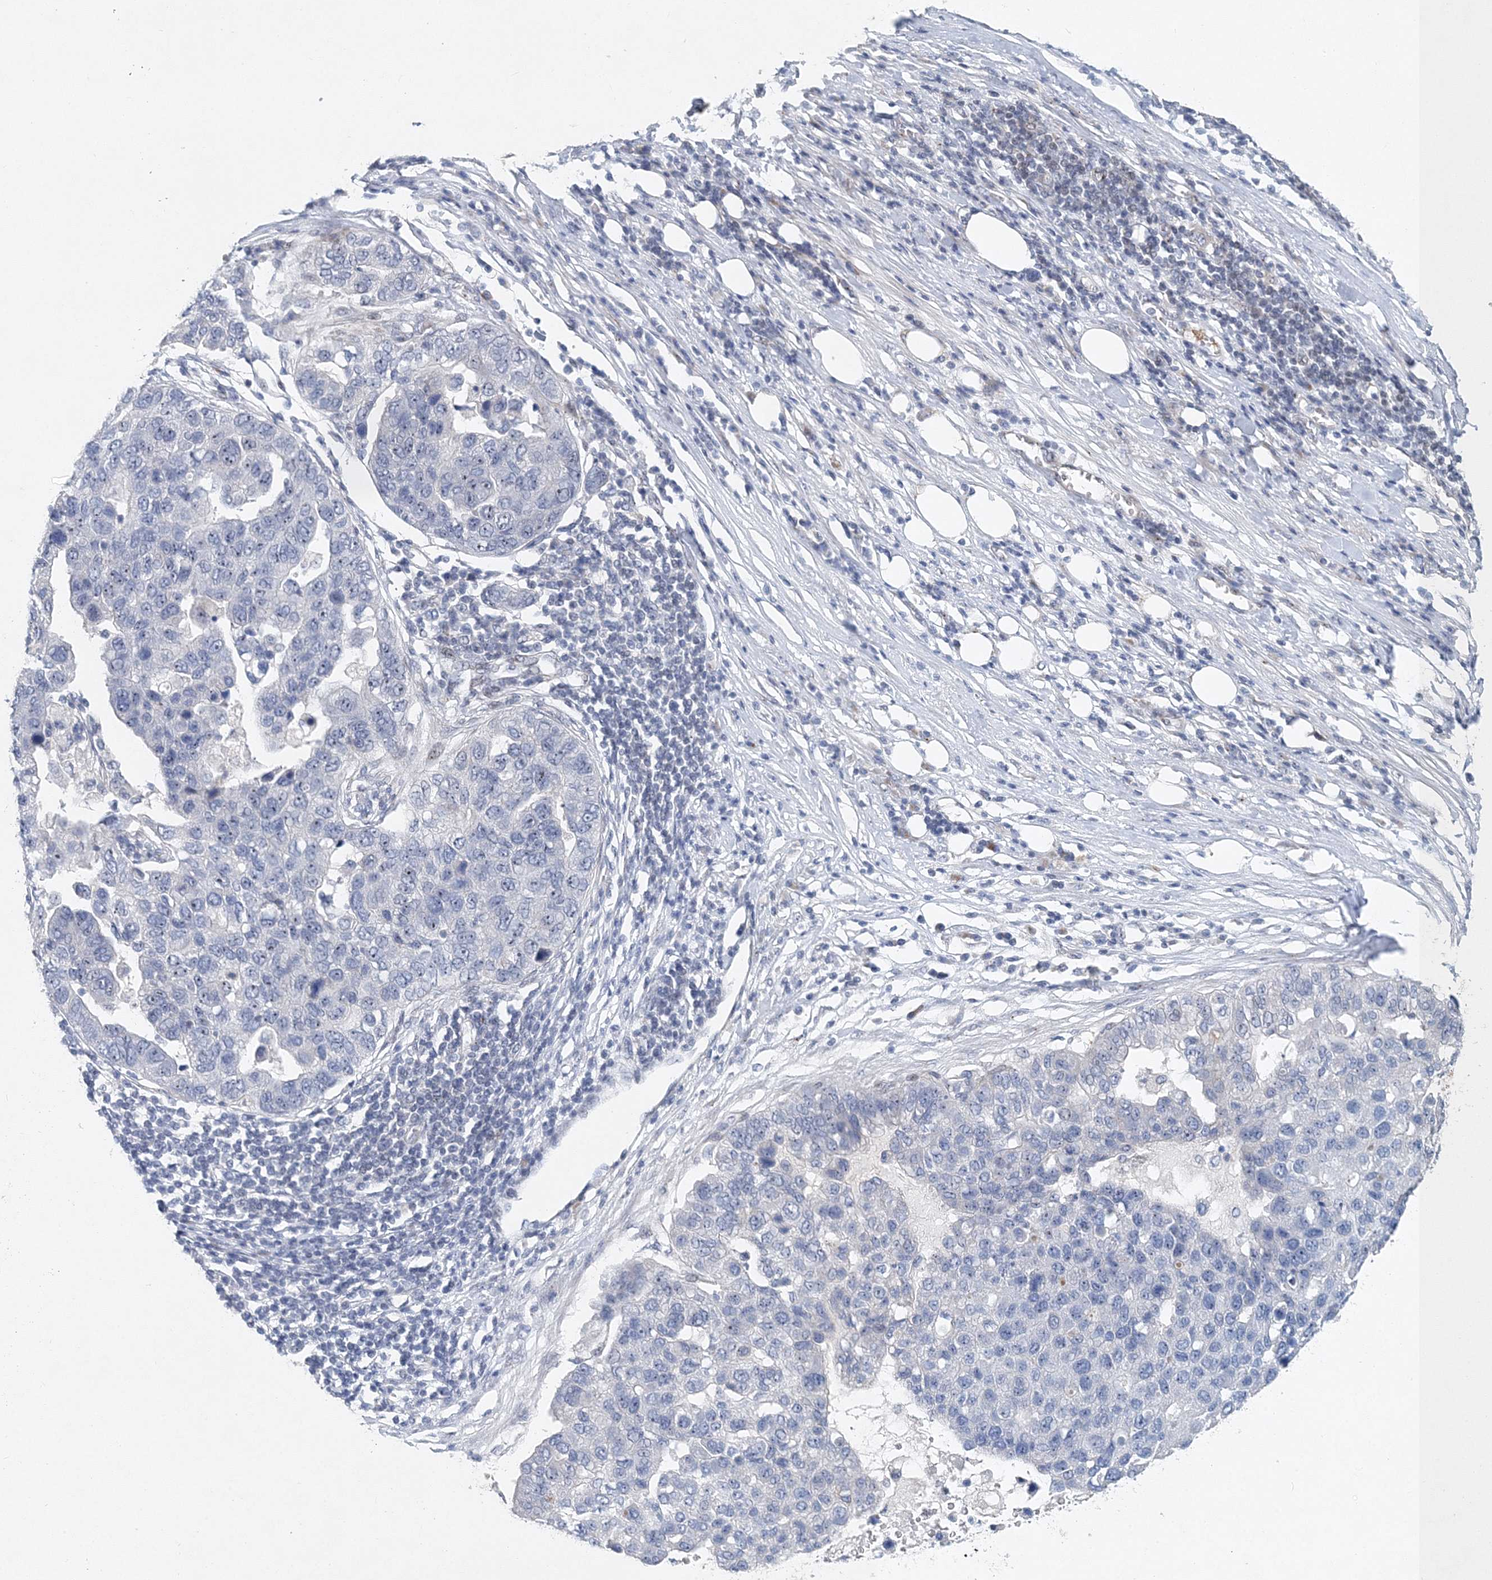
{"staining": {"intensity": "negative", "quantity": "none", "location": "none"}, "tissue": "pancreatic cancer", "cell_type": "Tumor cells", "image_type": "cancer", "snomed": [{"axis": "morphology", "description": "Adenocarcinoma, NOS"}, {"axis": "topography", "description": "Pancreas"}], "caption": "Pancreatic cancer stained for a protein using immunohistochemistry shows no positivity tumor cells.", "gene": "UIMC1", "patient": {"sex": "female", "age": 61}}